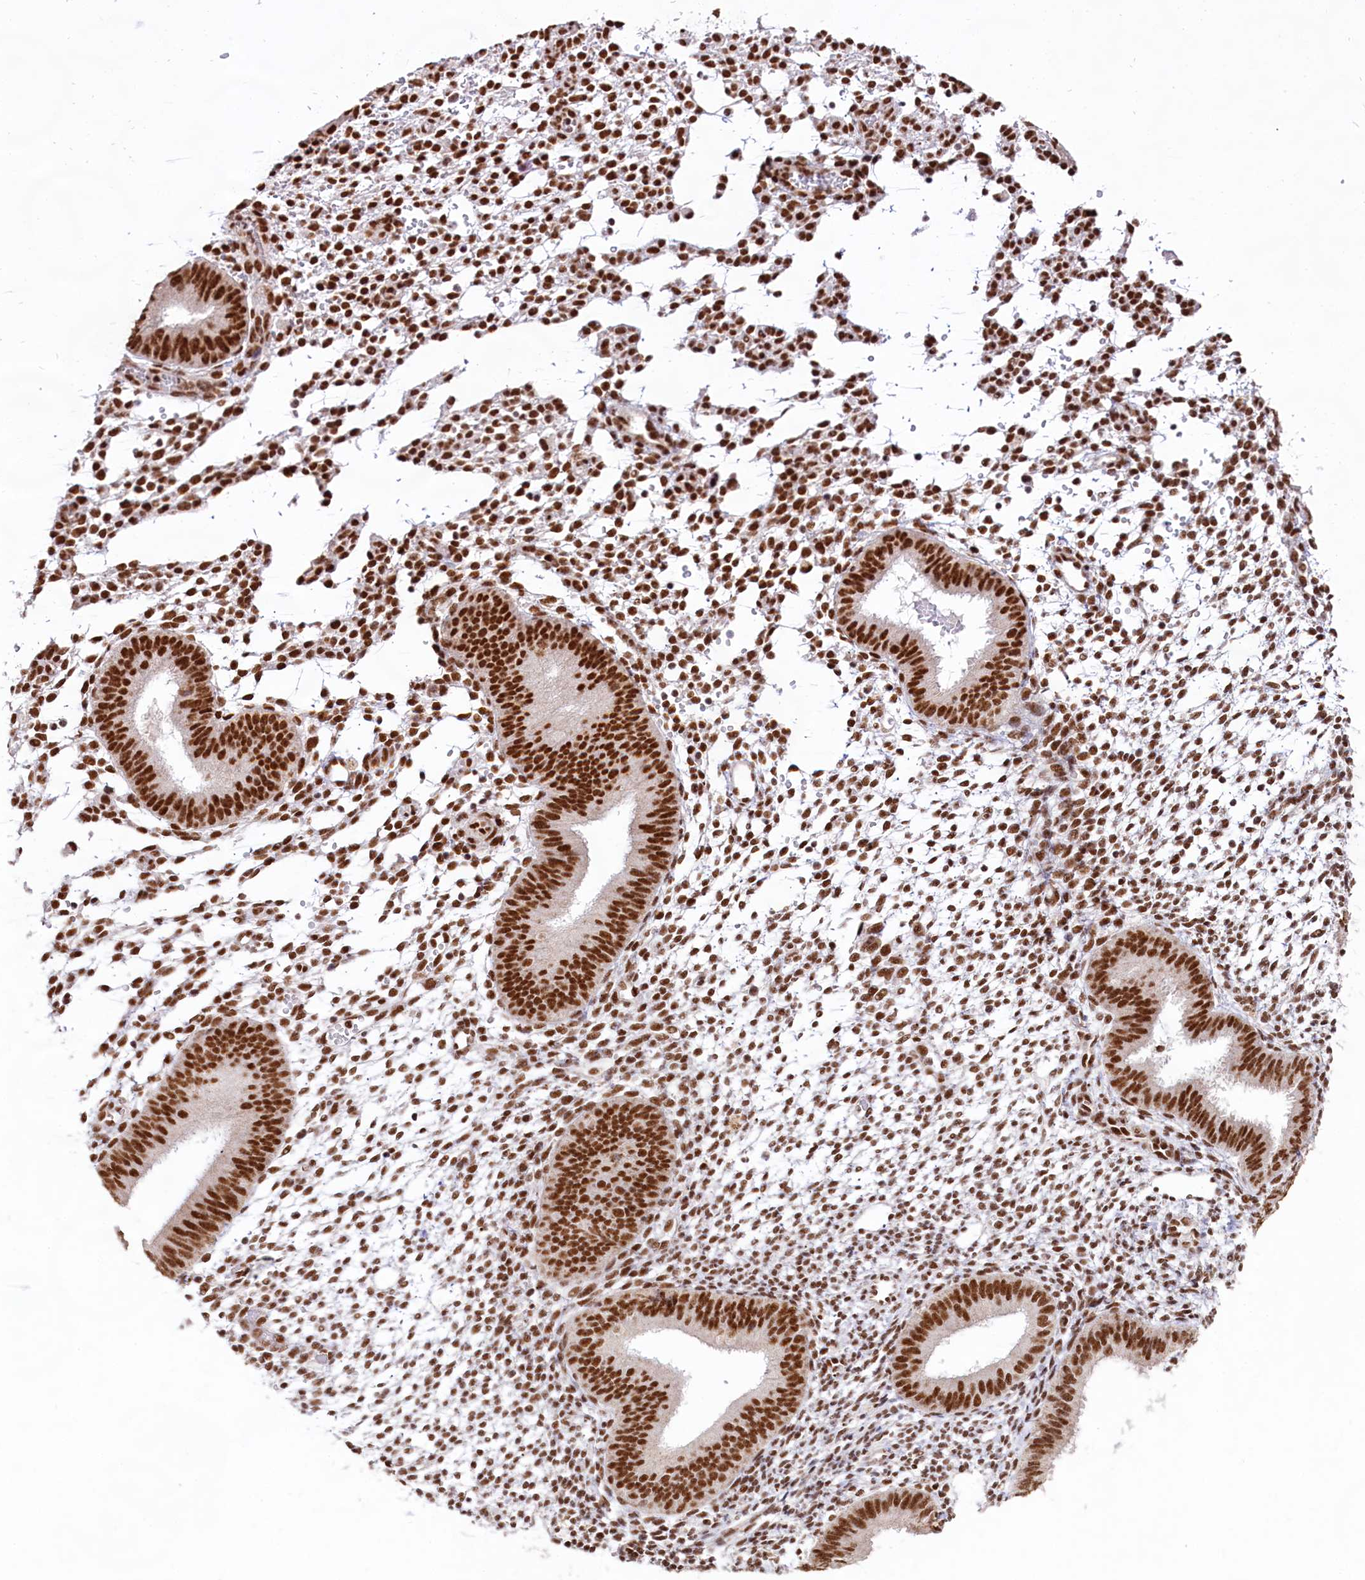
{"staining": {"intensity": "strong", "quantity": ">75%", "location": "nuclear"}, "tissue": "endometrium", "cell_type": "Cells in endometrial stroma", "image_type": "normal", "snomed": [{"axis": "morphology", "description": "Normal tissue, NOS"}, {"axis": "topography", "description": "Uterus"}, {"axis": "topography", "description": "Endometrium"}], "caption": "High-power microscopy captured an immunohistochemistry (IHC) image of benign endometrium, revealing strong nuclear staining in approximately >75% of cells in endometrial stroma.", "gene": "HIRA", "patient": {"sex": "female", "age": 48}}